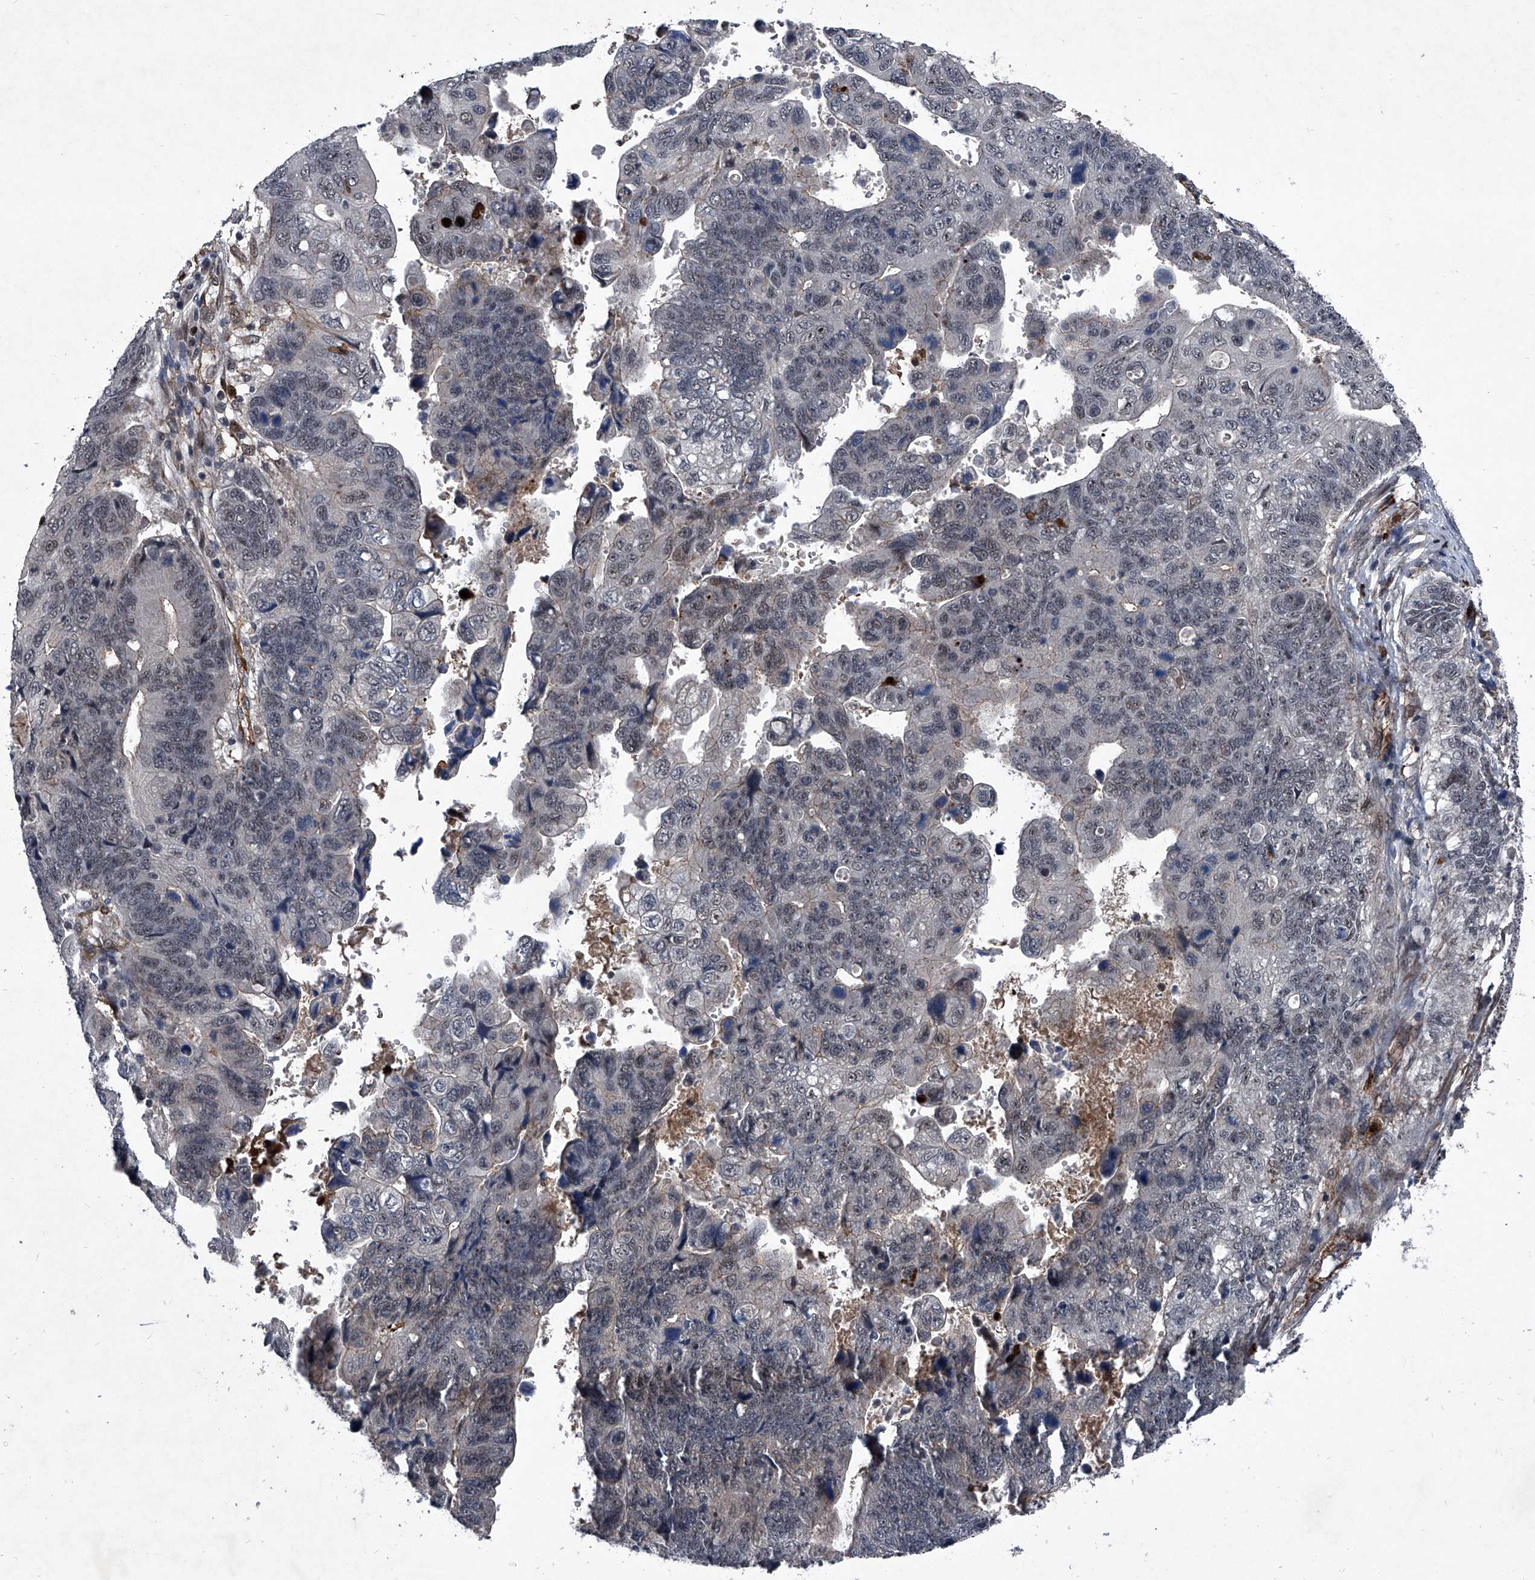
{"staining": {"intensity": "weak", "quantity": "<25%", "location": "nuclear"}, "tissue": "stomach cancer", "cell_type": "Tumor cells", "image_type": "cancer", "snomed": [{"axis": "morphology", "description": "Adenocarcinoma, NOS"}, {"axis": "topography", "description": "Stomach"}], "caption": "Photomicrograph shows no protein staining in tumor cells of stomach cancer tissue.", "gene": "MAPKAP1", "patient": {"sex": "male", "age": 59}}